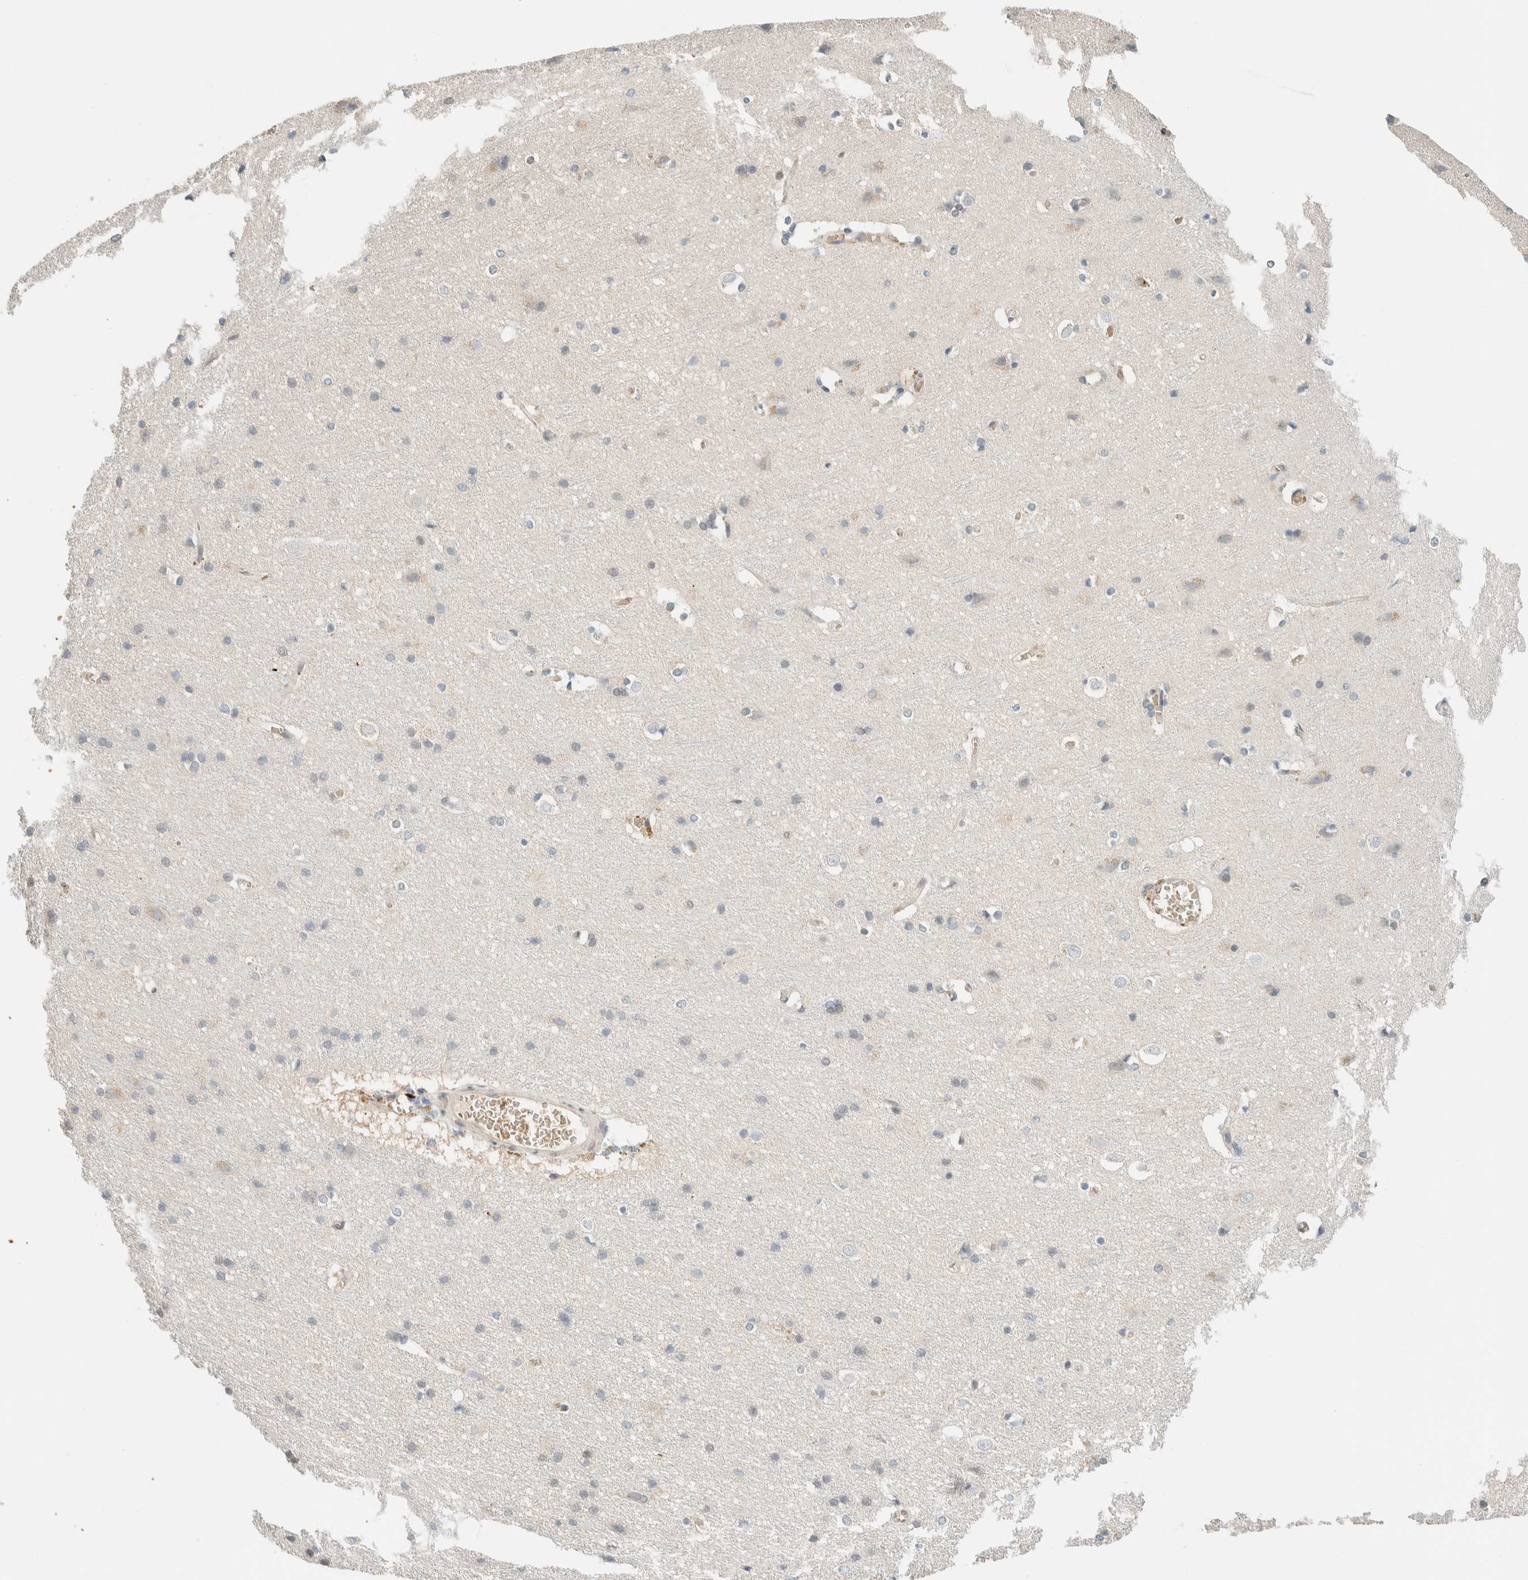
{"staining": {"intensity": "negative", "quantity": "none", "location": "none"}, "tissue": "cerebral cortex", "cell_type": "Endothelial cells", "image_type": "normal", "snomed": [{"axis": "morphology", "description": "Normal tissue, NOS"}, {"axis": "topography", "description": "Cerebral cortex"}], "caption": "The photomicrograph exhibits no significant expression in endothelial cells of cerebral cortex.", "gene": "TSTD2", "patient": {"sex": "male", "age": 54}}